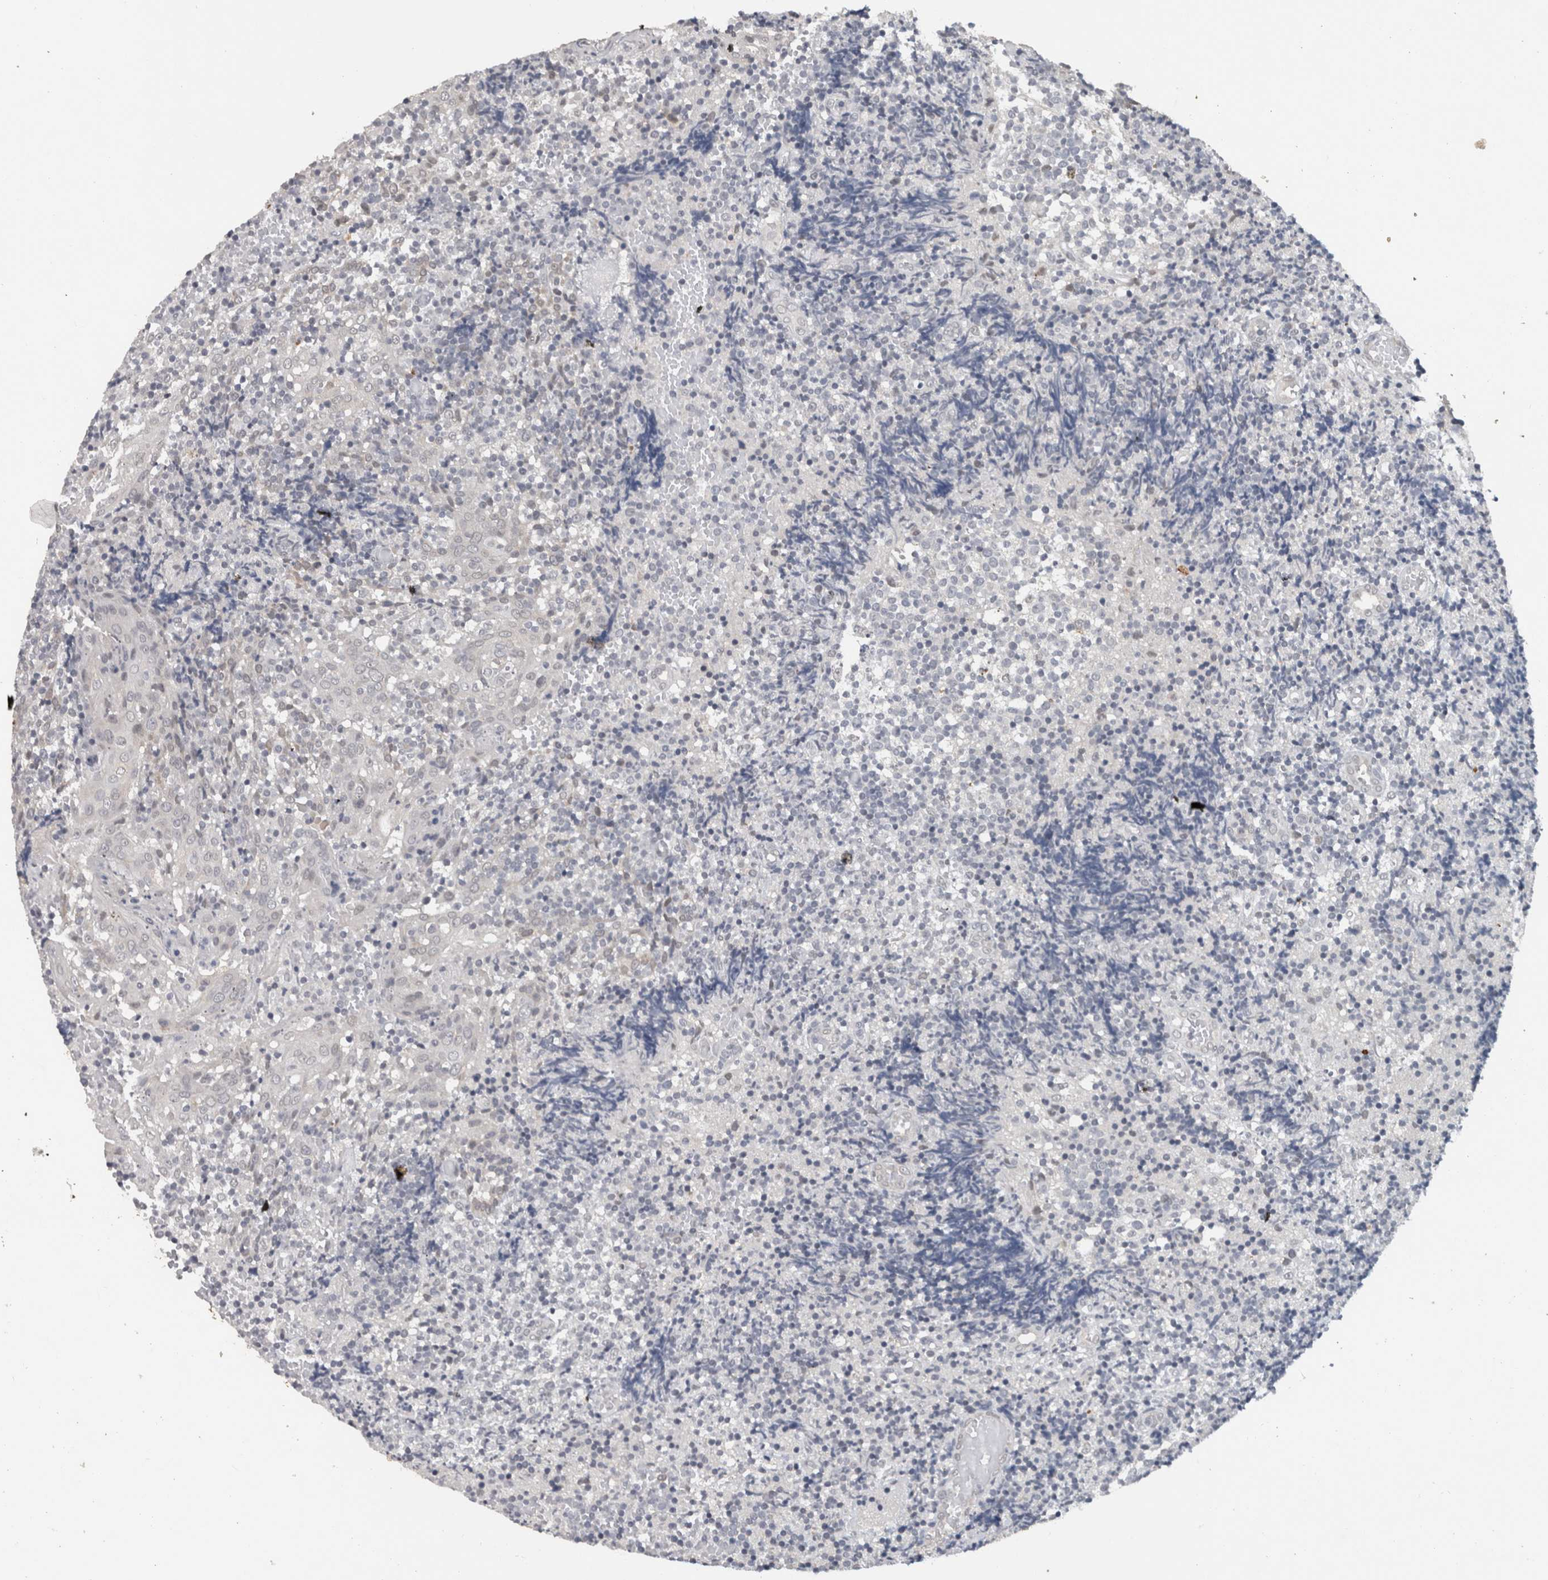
{"staining": {"intensity": "negative", "quantity": "none", "location": "none"}, "tissue": "tonsil", "cell_type": "Germinal center cells", "image_type": "normal", "snomed": [{"axis": "morphology", "description": "Normal tissue, NOS"}, {"axis": "topography", "description": "Tonsil"}], "caption": "Germinal center cells show no significant expression in benign tonsil.", "gene": "PRXL2A", "patient": {"sex": "female", "age": 19}}